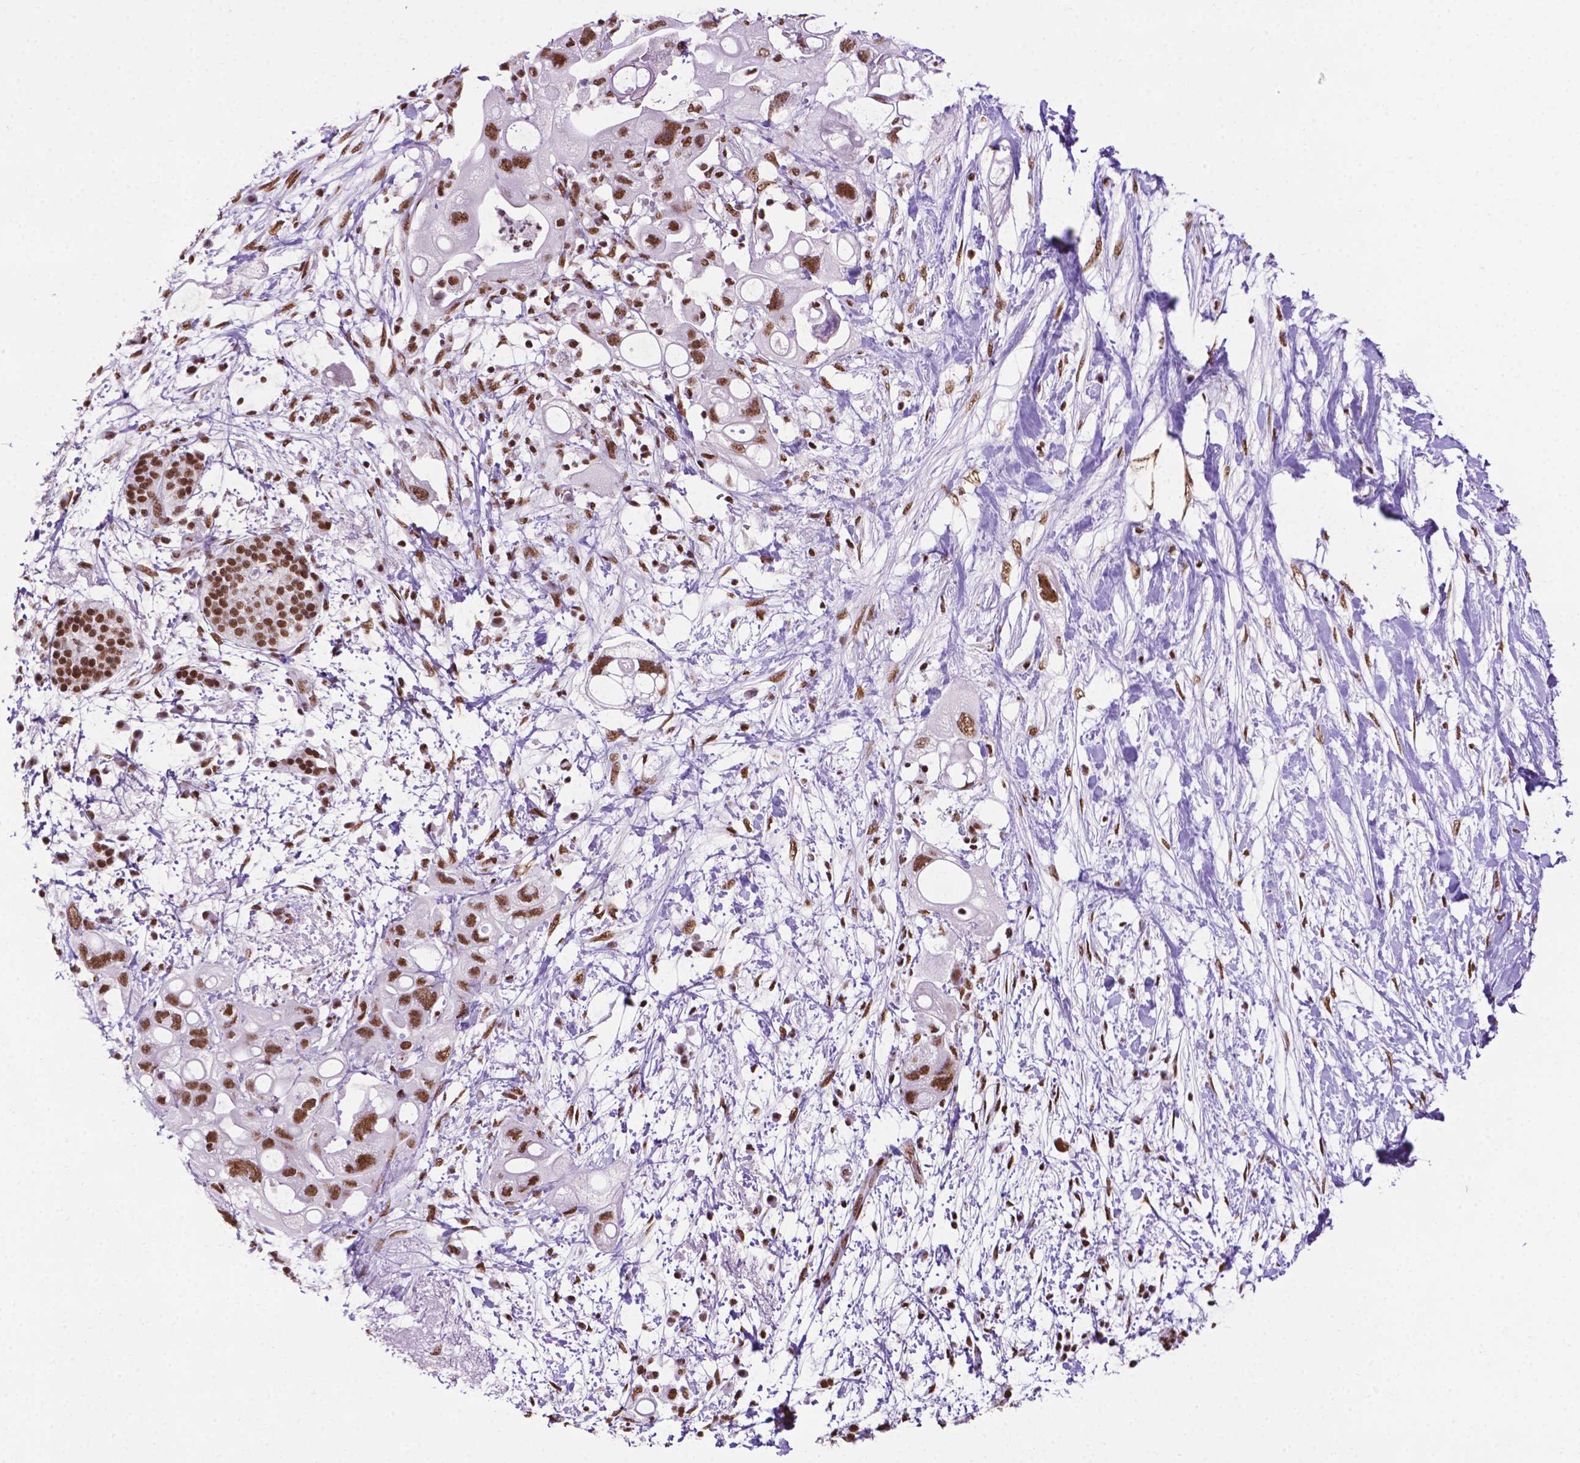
{"staining": {"intensity": "strong", "quantity": ">75%", "location": "nuclear"}, "tissue": "pancreatic cancer", "cell_type": "Tumor cells", "image_type": "cancer", "snomed": [{"axis": "morphology", "description": "Adenocarcinoma, NOS"}, {"axis": "topography", "description": "Pancreas"}], "caption": "IHC photomicrograph of neoplastic tissue: human pancreatic cancer stained using immunohistochemistry (IHC) exhibits high levels of strong protein expression localized specifically in the nuclear of tumor cells, appearing as a nuclear brown color.", "gene": "CCAR2", "patient": {"sex": "female", "age": 72}}